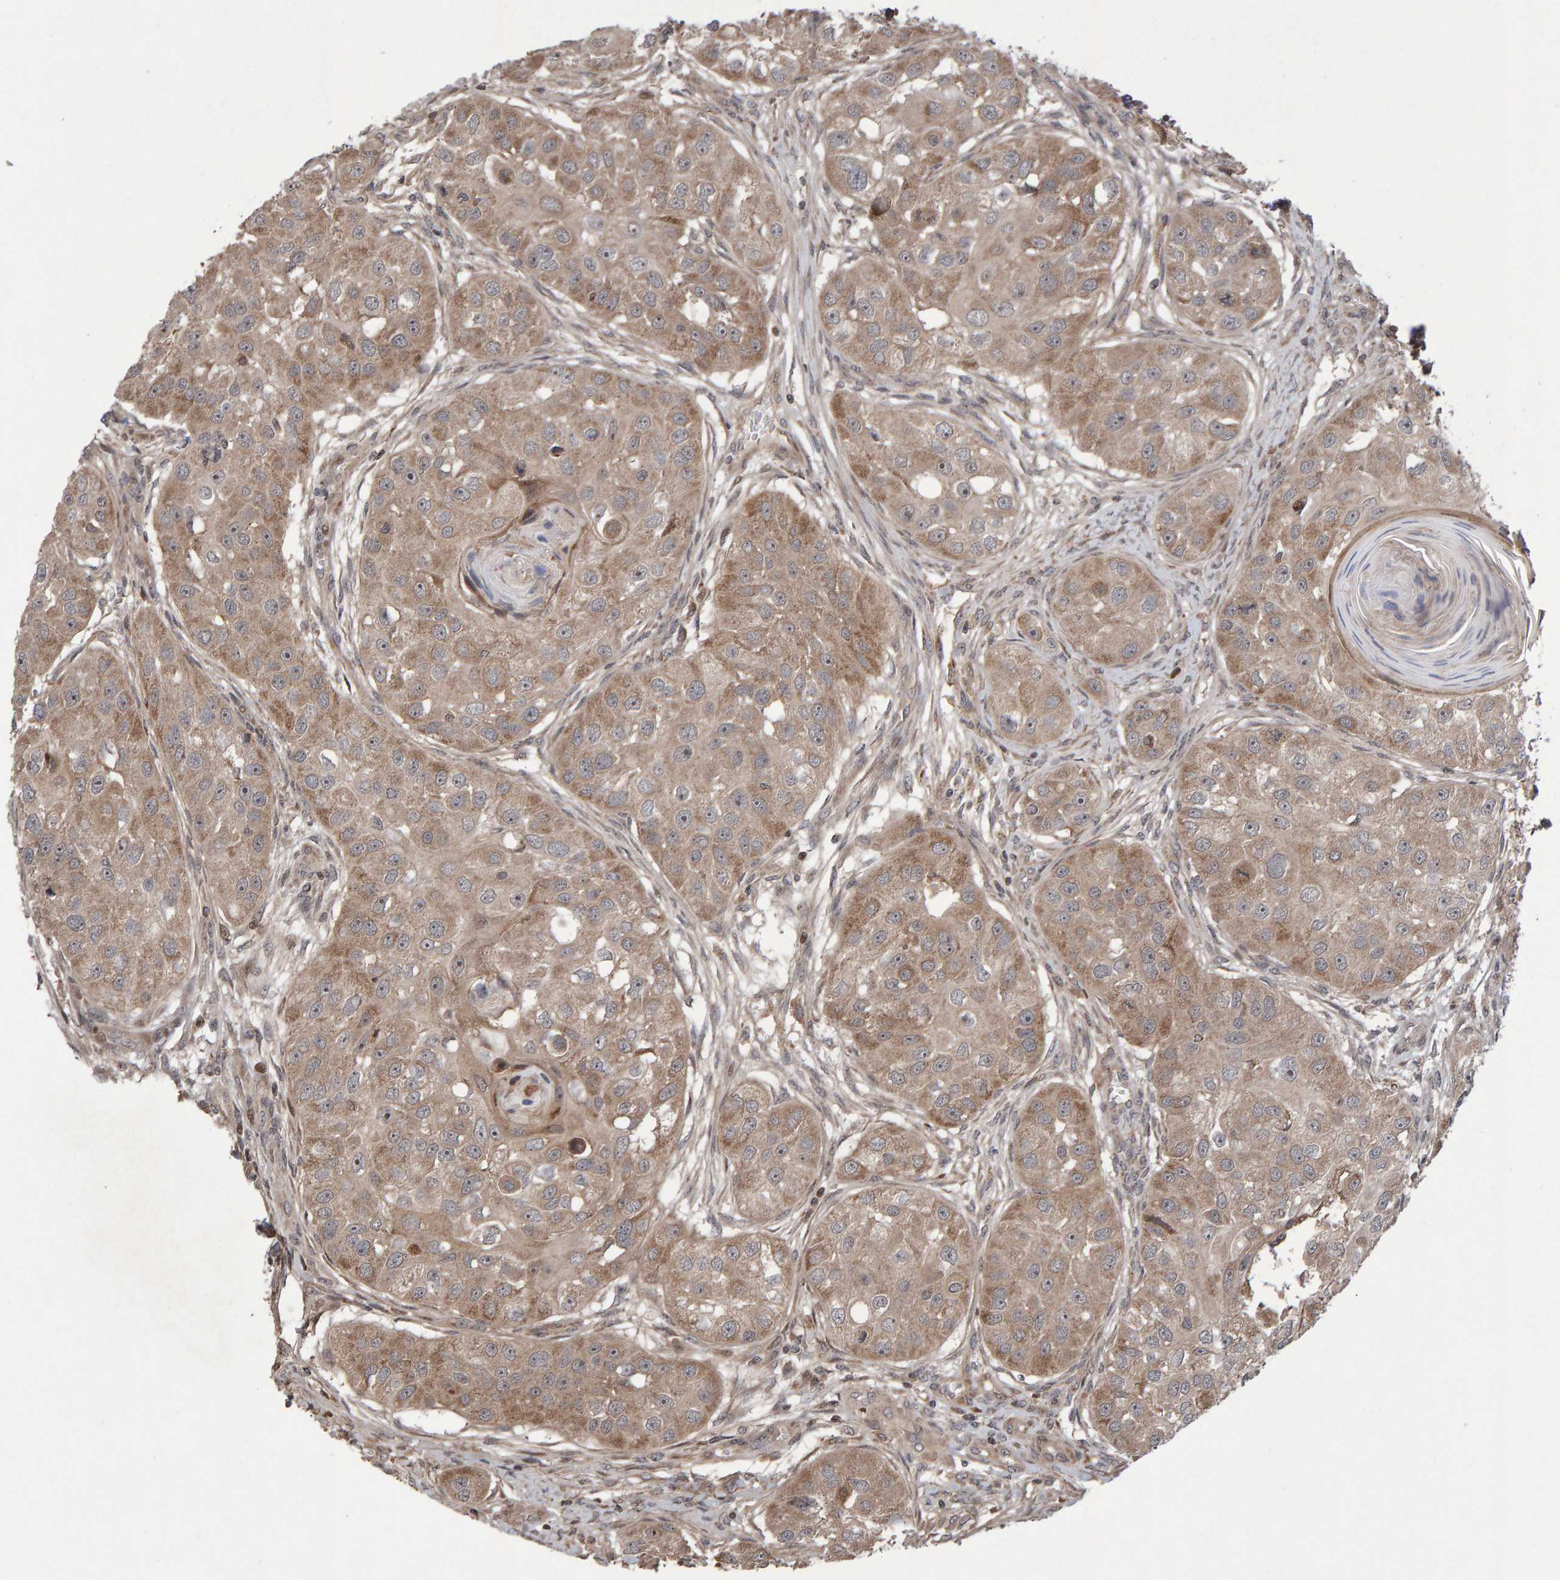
{"staining": {"intensity": "weak", "quantity": ">75%", "location": "cytoplasmic/membranous"}, "tissue": "head and neck cancer", "cell_type": "Tumor cells", "image_type": "cancer", "snomed": [{"axis": "morphology", "description": "Normal tissue, NOS"}, {"axis": "morphology", "description": "Squamous cell carcinoma, NOS"}, {"axis": "topography", "description": "Skeletal muscle"}, {"axis": "topography", "description": "Head-Neck"}], "caption": "IHC micrograph of neoplastic tissue: human head and neck squamous cell carcinoma stained using immunohistochemistry exhibits low levels of weak protein expression localized specifically in the cytoplasmic/membranous of tumor cells, appearing as a cytoplasmic/membranous brown color.", "gene": "PECR", "patient": {"sex": "male", "age": 51}}